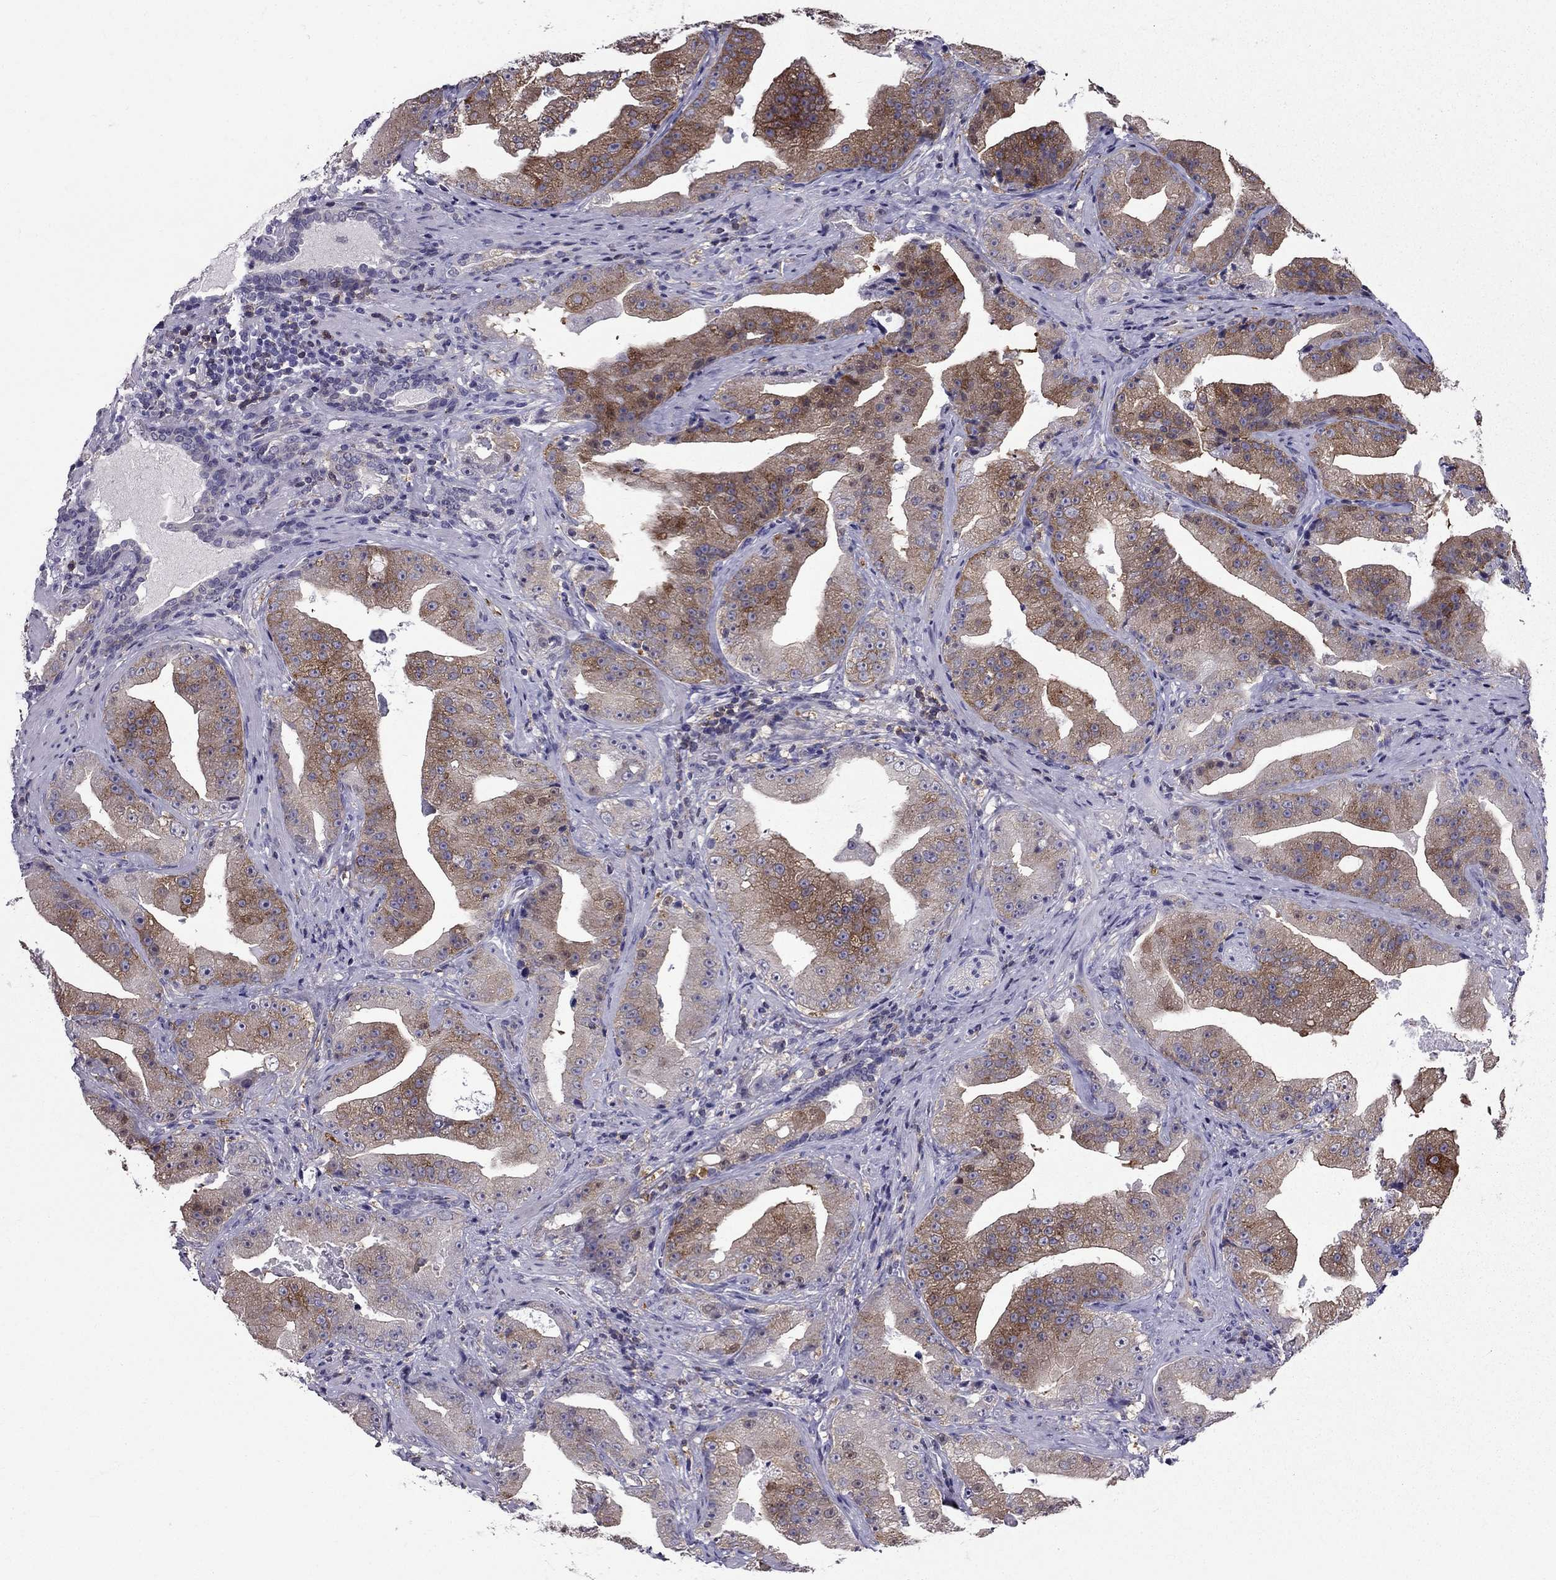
{"staining": {"intensity": "moderate", "quantity": "25%-75%", "location": "cytoplasmic/membranous"}, "tissue": "prostate cancer", "cell_type": "Tumor cells", "image_type": "cancer", "snomed": [{"axis": "morphology", "description": "Adenocarcinoma, Low grade"}, {"axis": "topography", "description": "Prostate"}], "caption": "Immunohistochemical staining of prostate adenocarcinoma (low-grade) exhibits moderate cytoplasmic/membranous protein positivity in approximately 25%-75% of tumor cells. The staining is performed using DAB brown chromogen to label protein expression. The nuclei are counter-stained blue using hematoxylin.", "gene": "AAK1", "patient": {"sex": "male", "age": 62}}